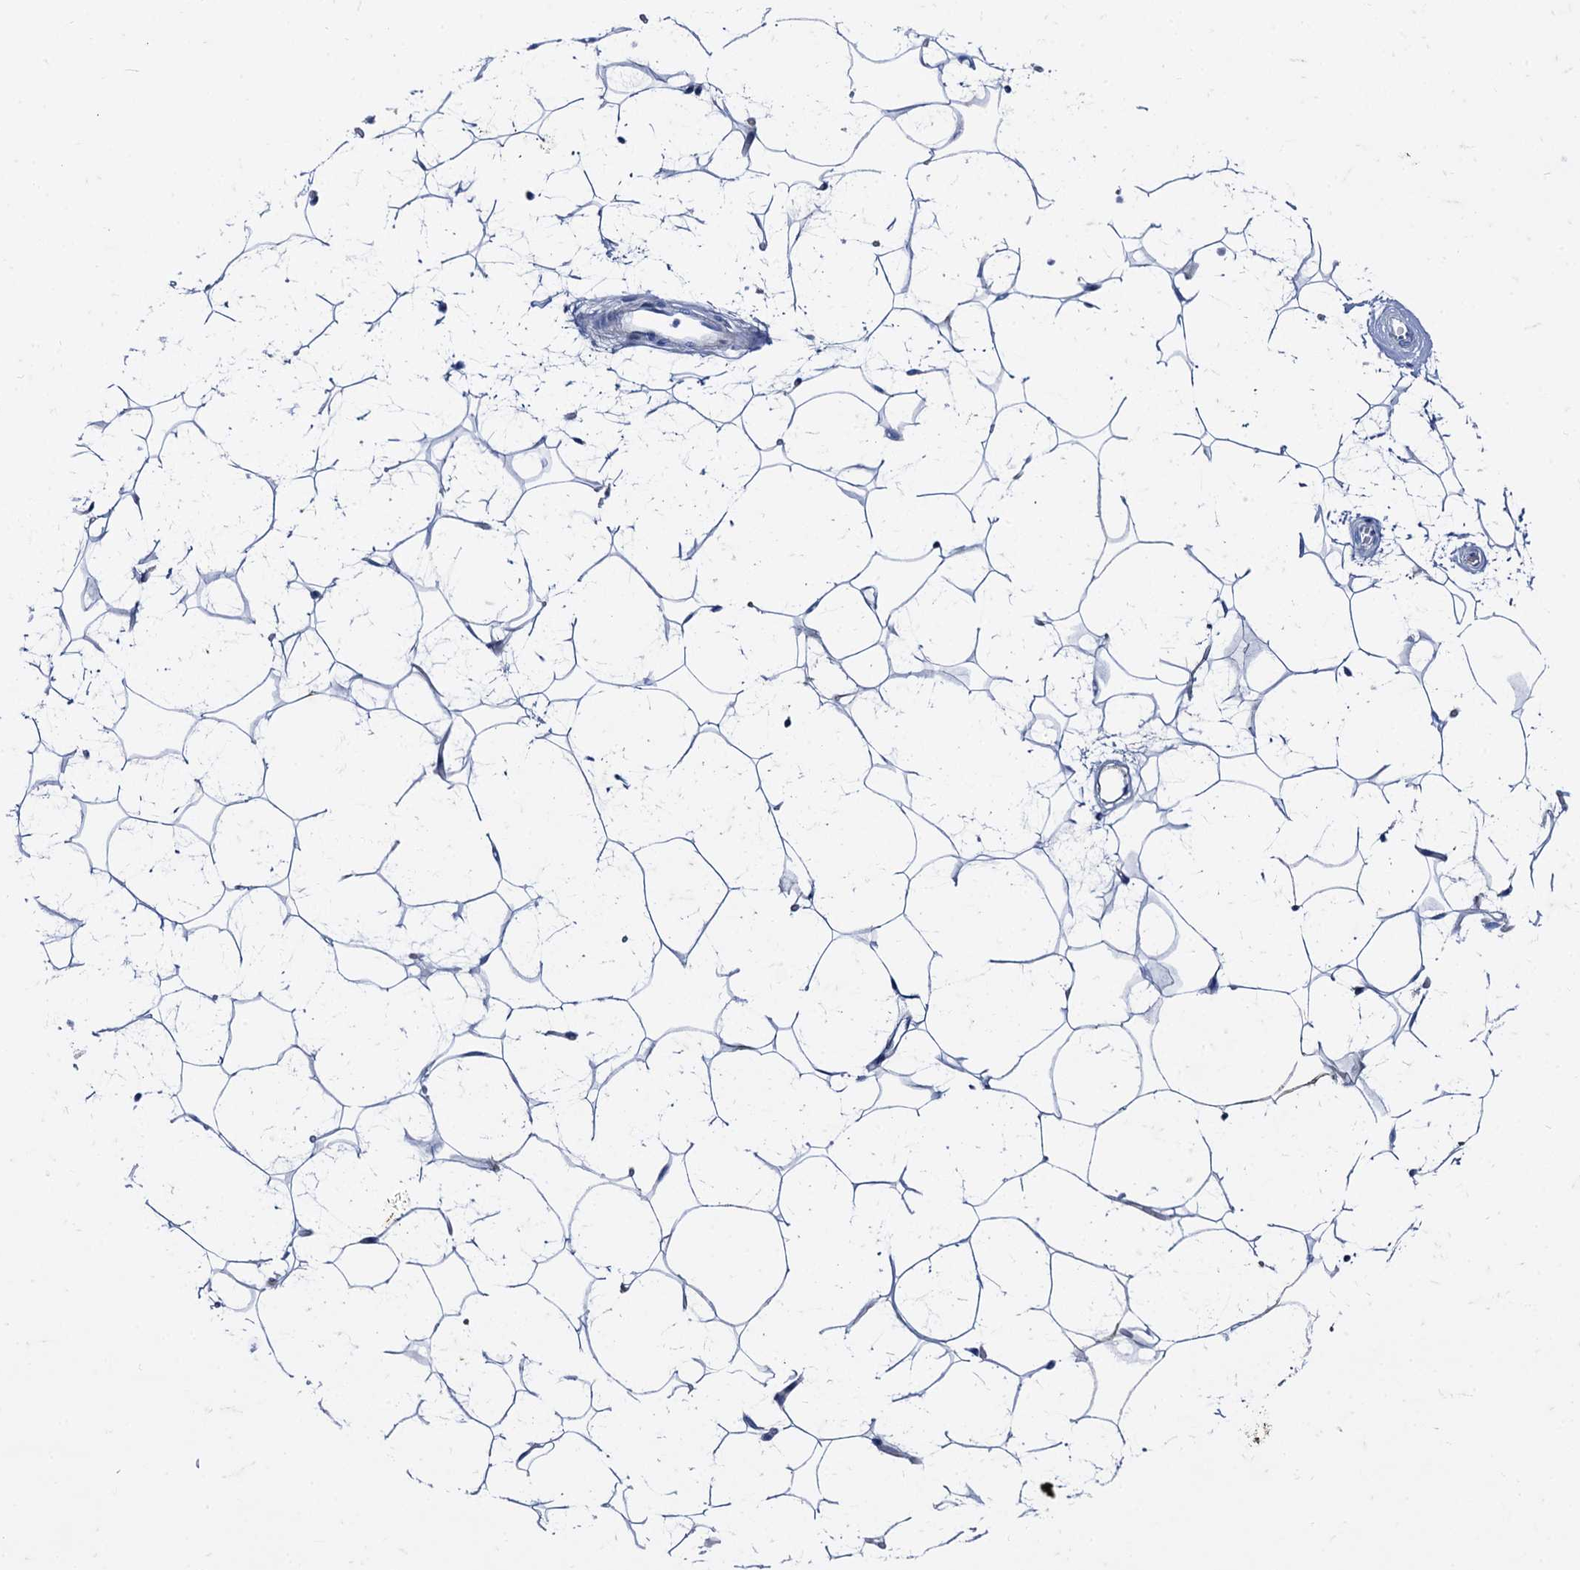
{"staining": {"intensity": "negative", "quantity": "none", "location": "none"}, "tissue": "adipose tissue", "cell_type": "Adipocytes", "image_type": "normal", "snomed": [{"axis": "morphology", "description": "Normal tissue, NOS"}, {"axis": "topography", "description": "Breast"}], "caption": "Benign adipose tissue was stained to show a protein in brown. There is no significant expression in adipocytes. Nuclei are stained in blue.", "gene": "TMEM72", "patient": {"sex": "female", "age": 26}}